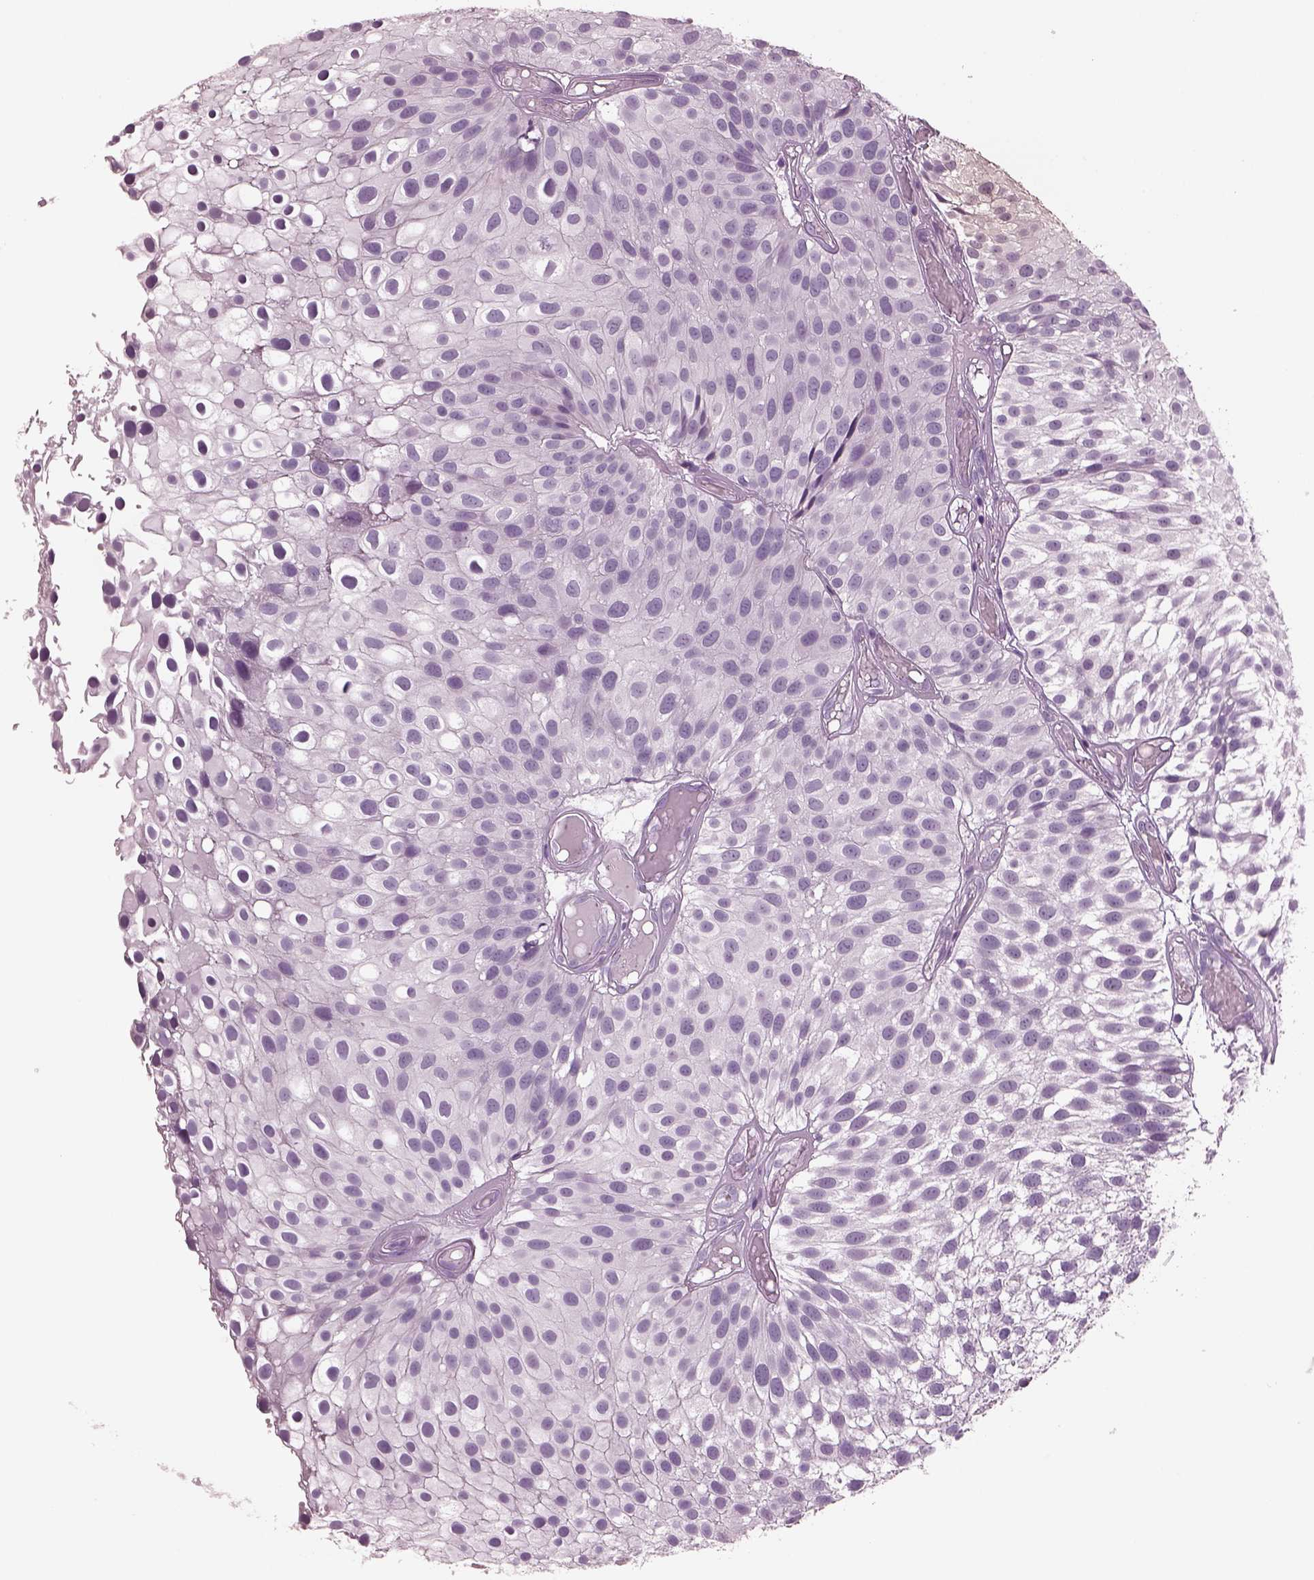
{"staining": {"intensity": "negative", "quantity": "none", "location": "none"}, "tissue": "urothelial cancer", "cell_type": "Tumor cells", "image_type": "cancer", "snomed": [{"axis": "morphology", "description": "Urothelial carcinoma, Low grade"}, {"axis": "topography", "description": "Urinary bladder"}], "caption": "A histopathology image of human urothelial cancer is negative for staining in tumor cells.", "gene": "CYLC1", "patient": {"sex": "male", "age": 79}}